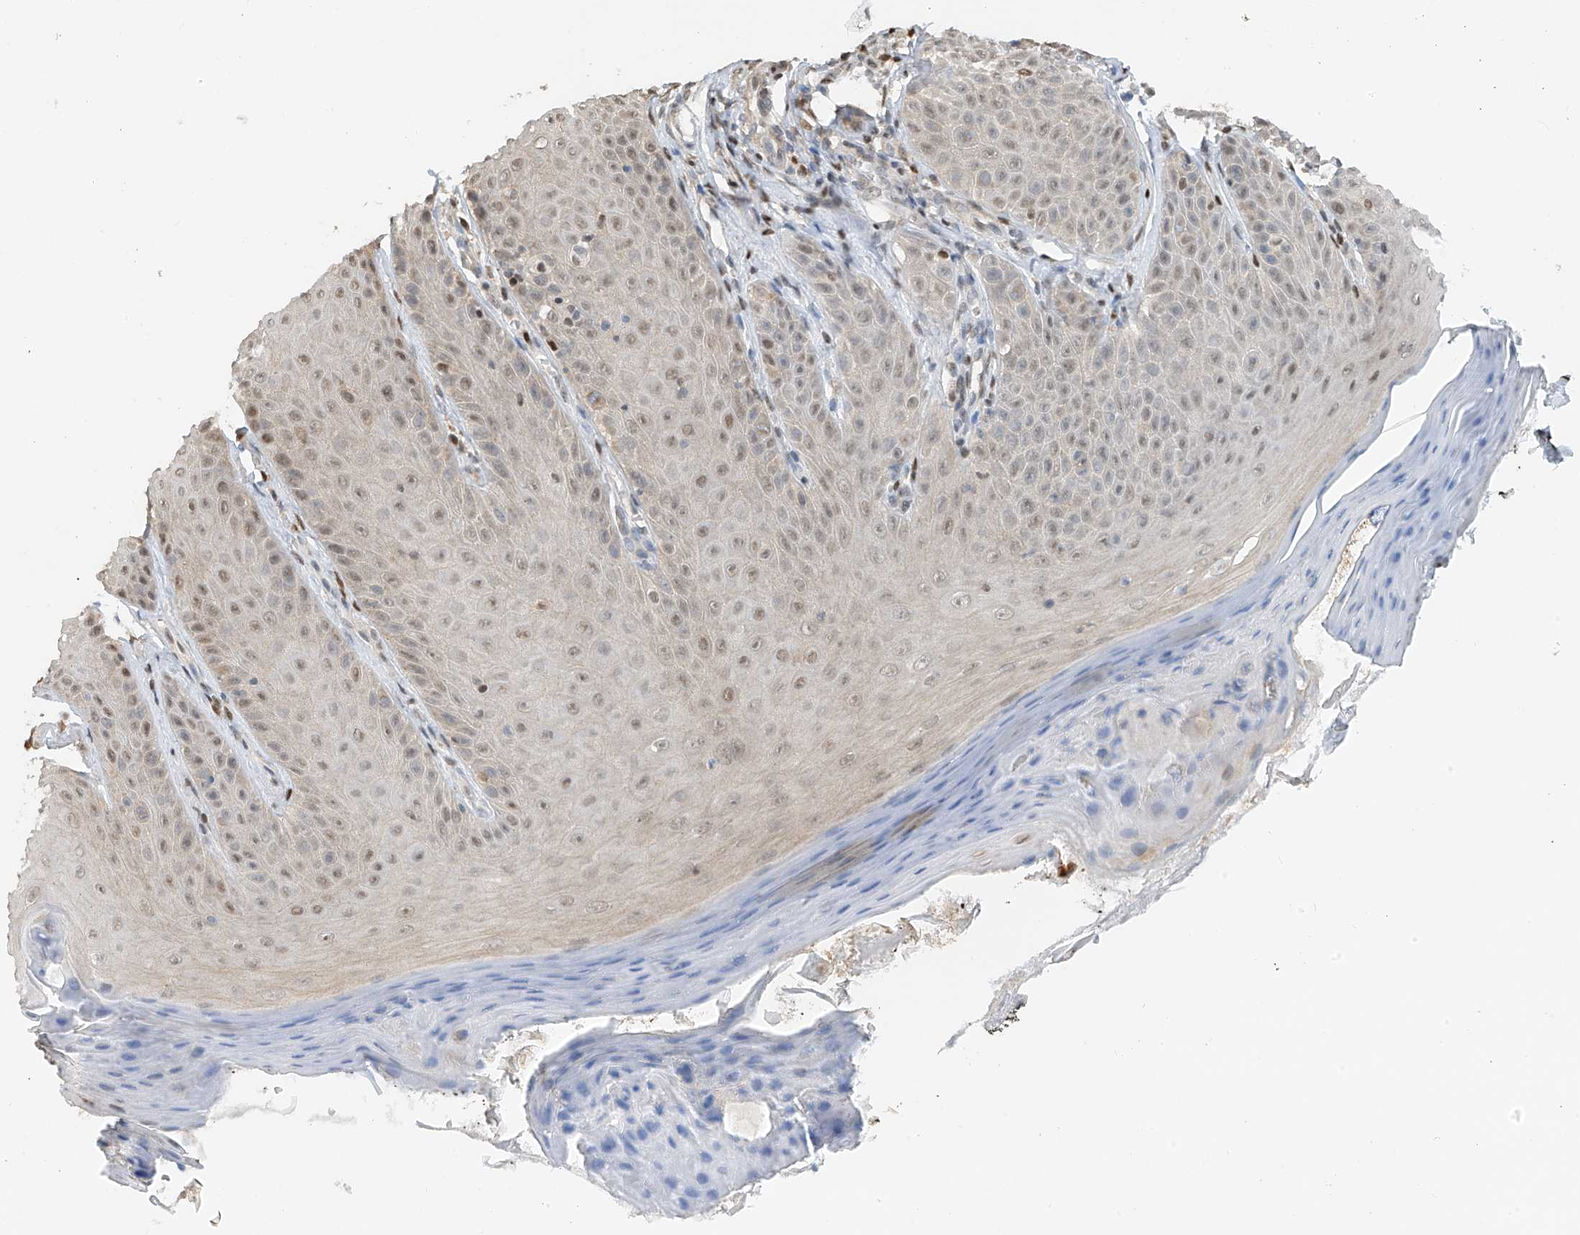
{"staining": {"intensity": "negative", "quantity": "none", "location": "none"}, "tissue": "skin", "cell_type": "Fibroblasts", "image_type": "normal", "snomed": [{"axis": "morphology", "description": "Normal tissue, NOS"}, {"axis": "topography", "description": "Skin"}], "caption": "Photomicrograph shows no significant protein expression in fibroblasts of benign skin.", "gene": "PMM1", "patient": {"sex": "male", "age": 57}}